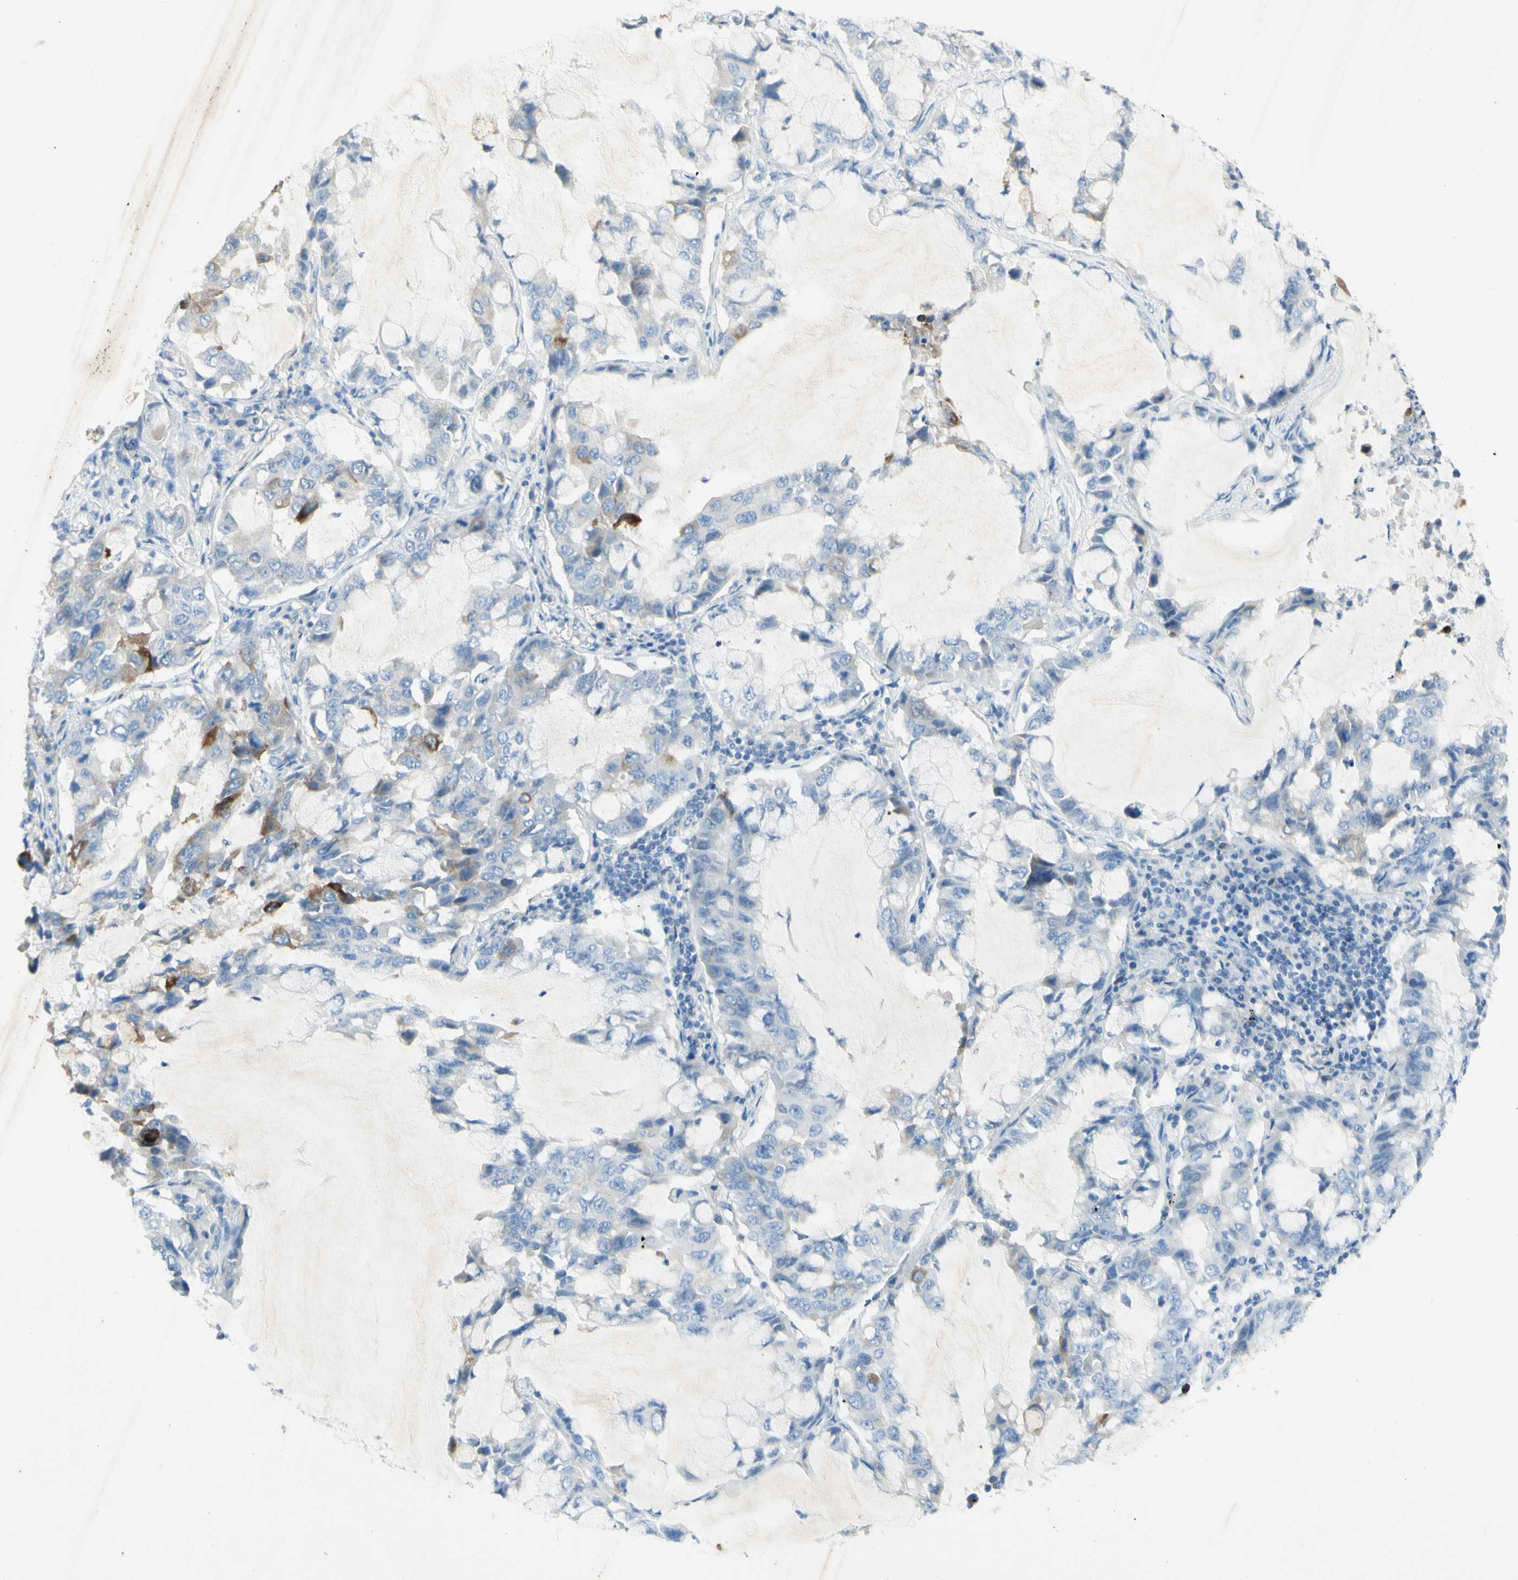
{"staining": {"intensity": "weak", "quantity": "<25%", "location": "cytoplasmic/membranous"}, "tissue": "lung cancer", "cell_type": "Tumor cells", "image_type": "cancer", "snomed": [{"axis": "morphology", "description": "Adenocarcinoma, NOS"}, {"axis": "topography", "description": "Lung"}], "caption": "There is no significant staining in tumor cells of lung adenocarcinoma. The staining is performed using DAB brown chromogen with nuclei counter-stained in using hematoxylin.", "gene": "GDF15", "patient": {"sex": "male", "age": 64}}